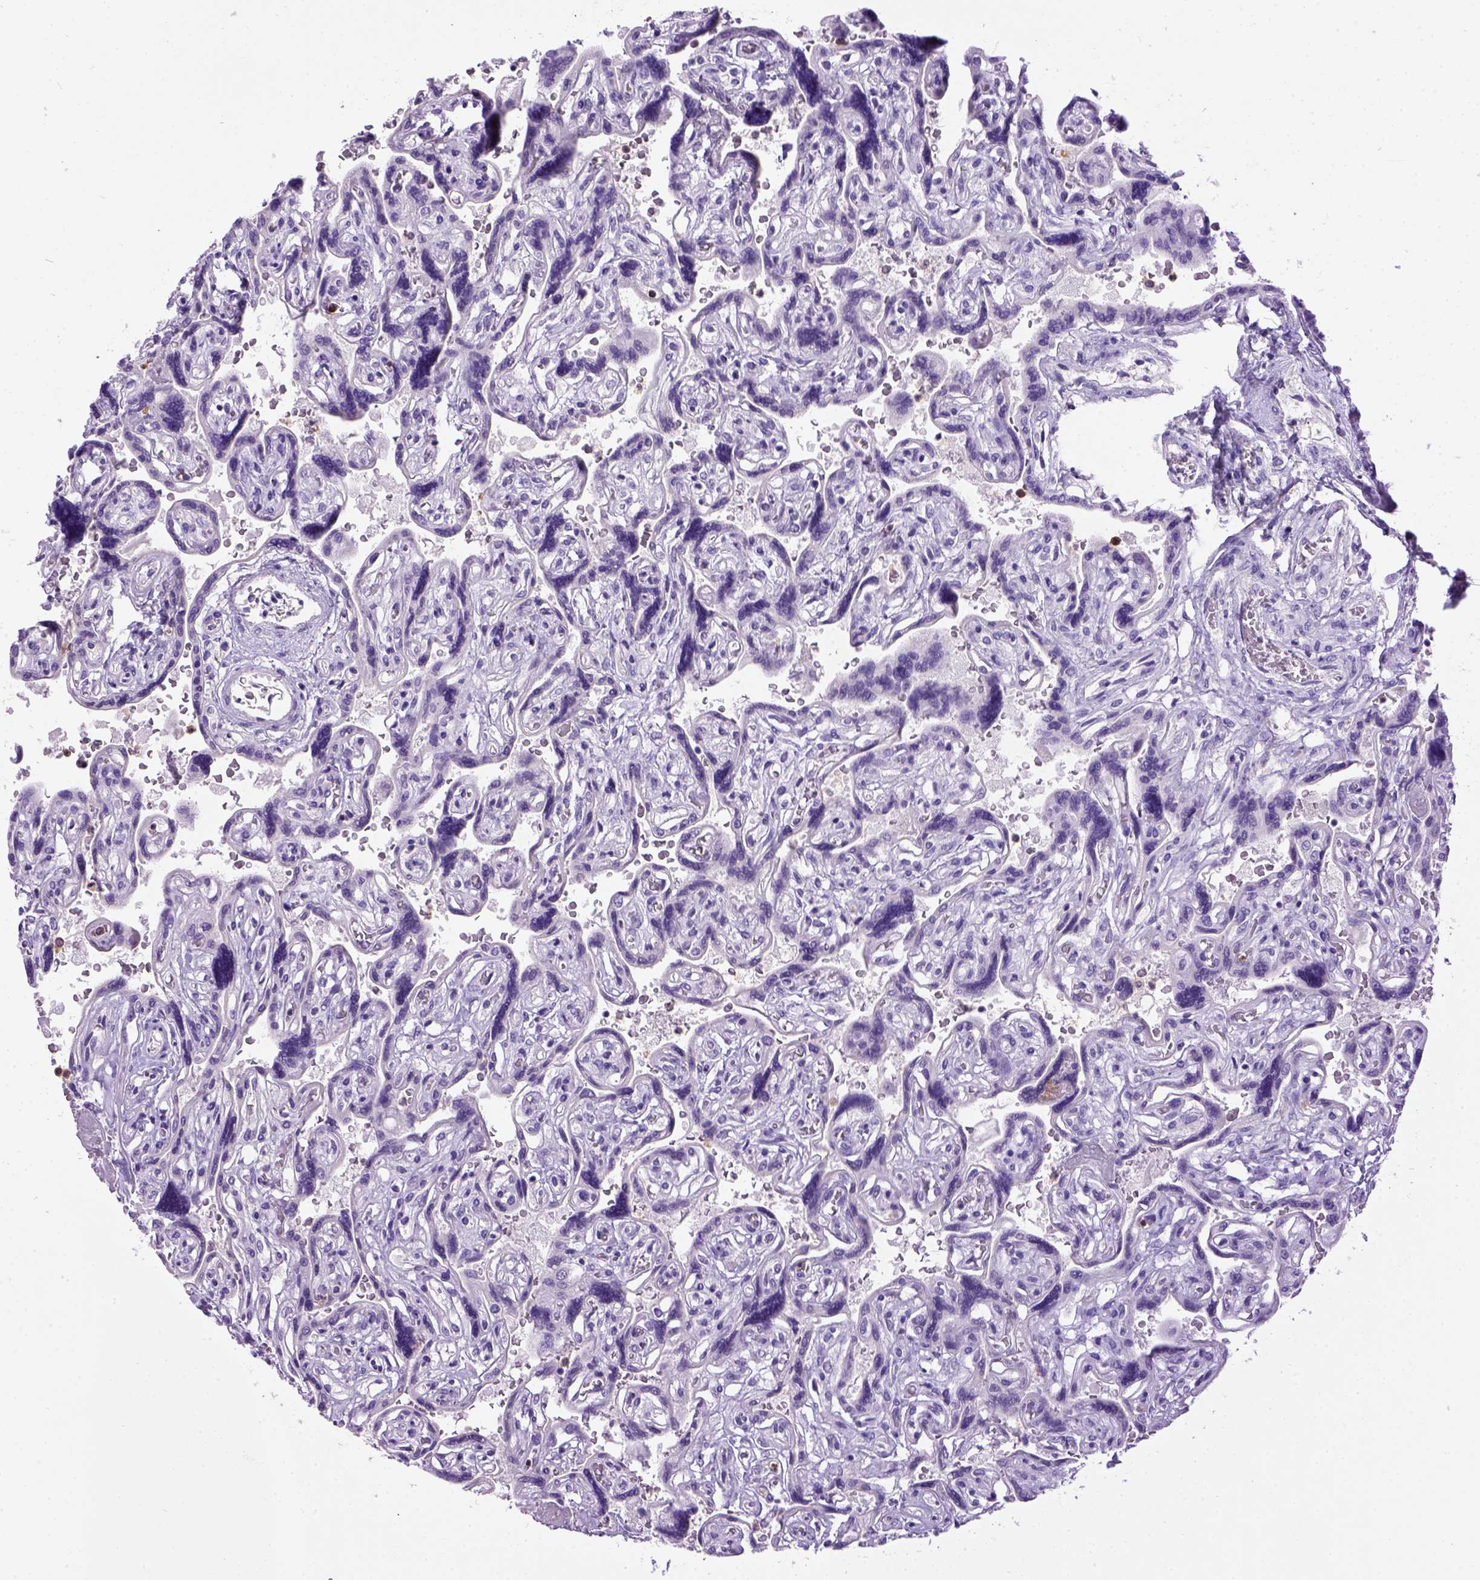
{"staining": {"intensity": "negative", "quantity": "none", "location": "none"}, "tissue": "placenta", "cell_type": "Decidual cells", "image_type": "normal", "snomed": [{"axis": "morphology", "description": "Normal tissue, NOS"}, {"axis": "topography", "description": "Placenta"}], "caption": "High power microscopy photomicrograph of an immunohistochemistry photomicrograph of benign placenta, revealing no significant expression in decidual cells. The staining was performed using DAB (3,3'-diaminobenzidine) to visualize the protein expression in brown, while the nuclei were stained in blue with hematoxylin (Magnification: 20x).", "gene": "ITGAX", "patient": {"sex": "female", "age": 32}}